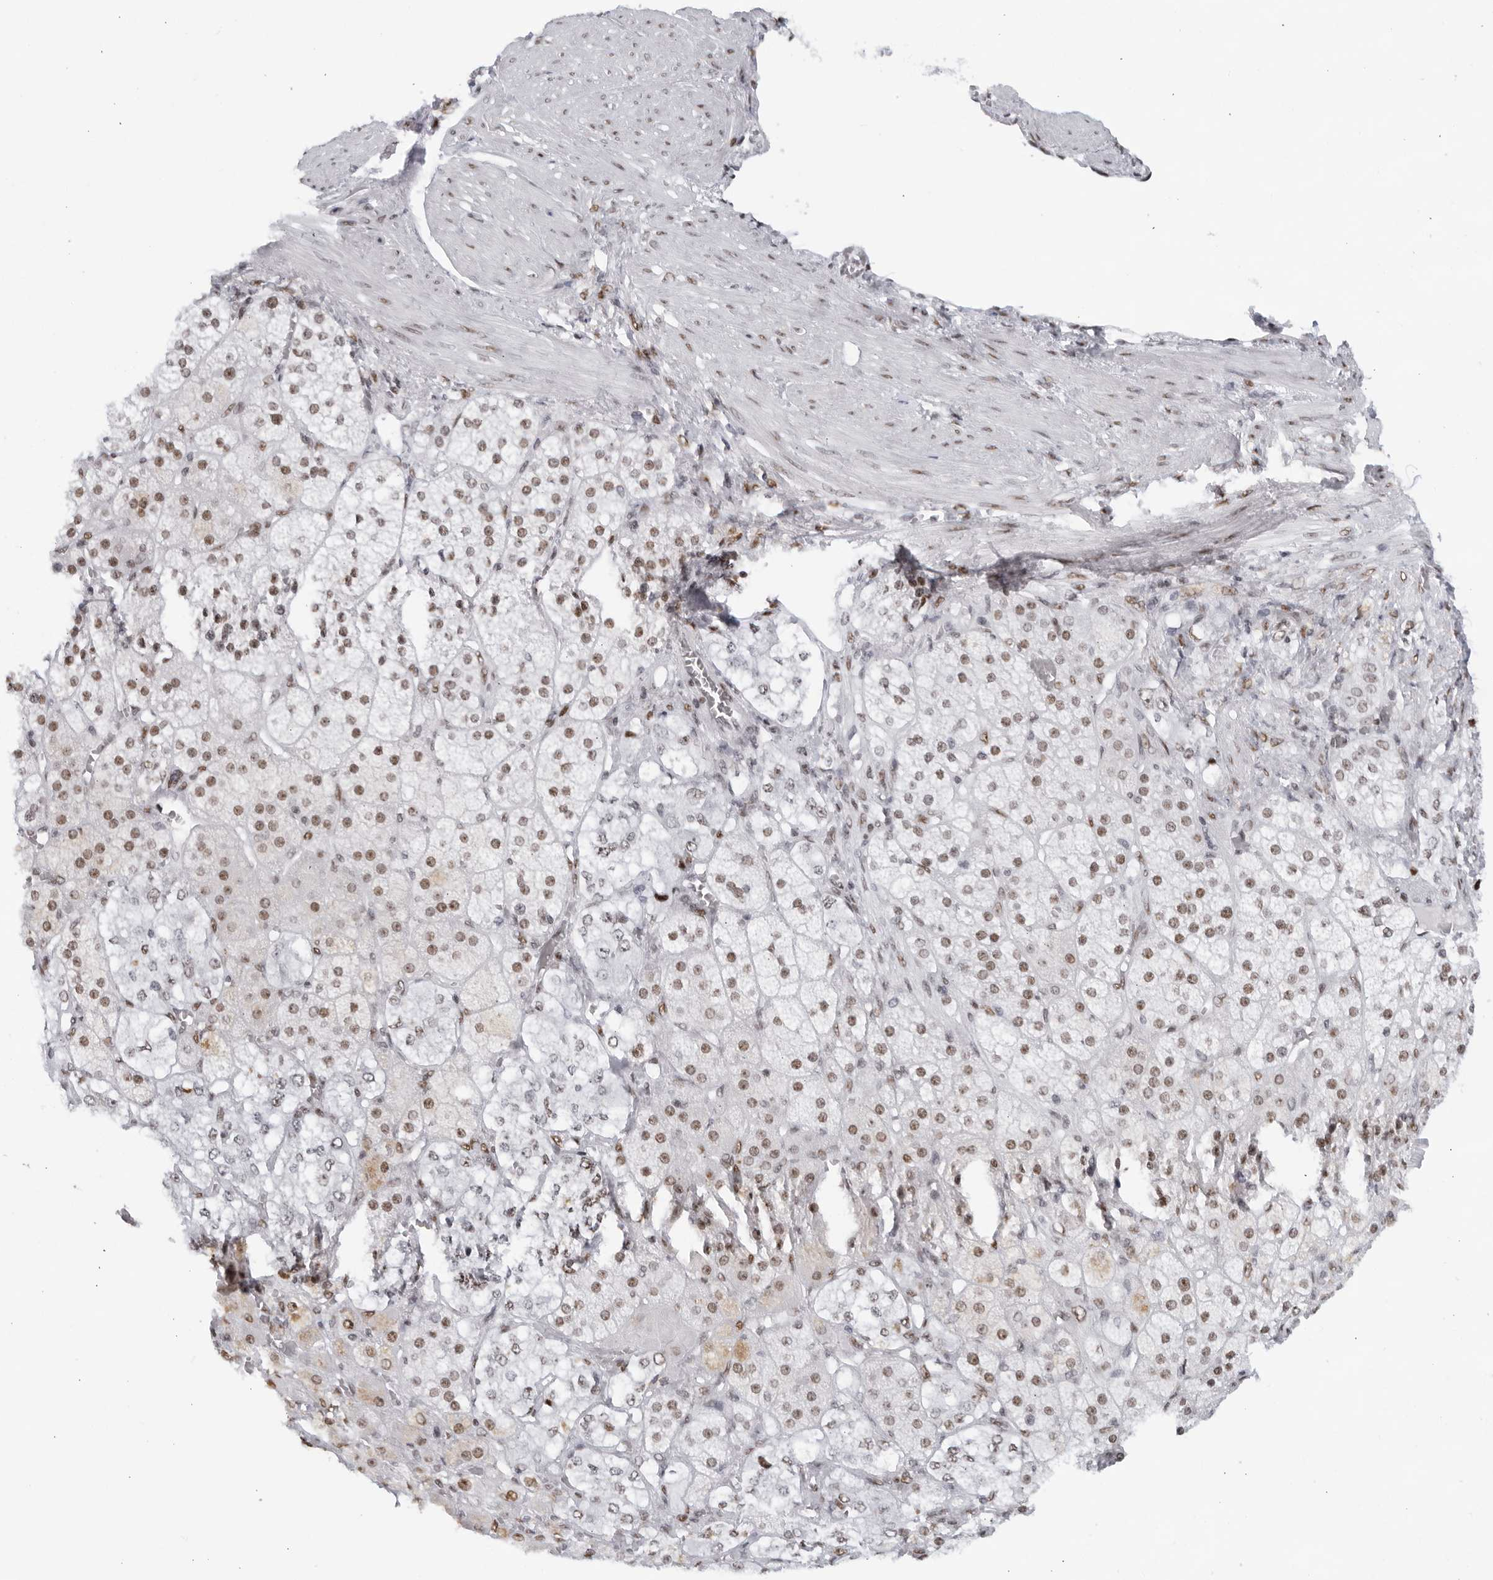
{"staining": {"intensity": "moderate", "quantity": ">75%", "location": "nuclear"}, "tissue": "adrenal gland", "cell_type": "Glandular cells", "image_type": "normal", "snomed": [{"axis": "morphology", "description": "Normal tissue, NOS"}, {"axis": "topography", "description": "Adrenal gland"}], "caption": "Protein staining shows moderate nuclear expression in about >75% of glandular cells in benign adrenal gland.", "gene": "HP1BP3", "patient": {"sex": "male", "age": 57}}